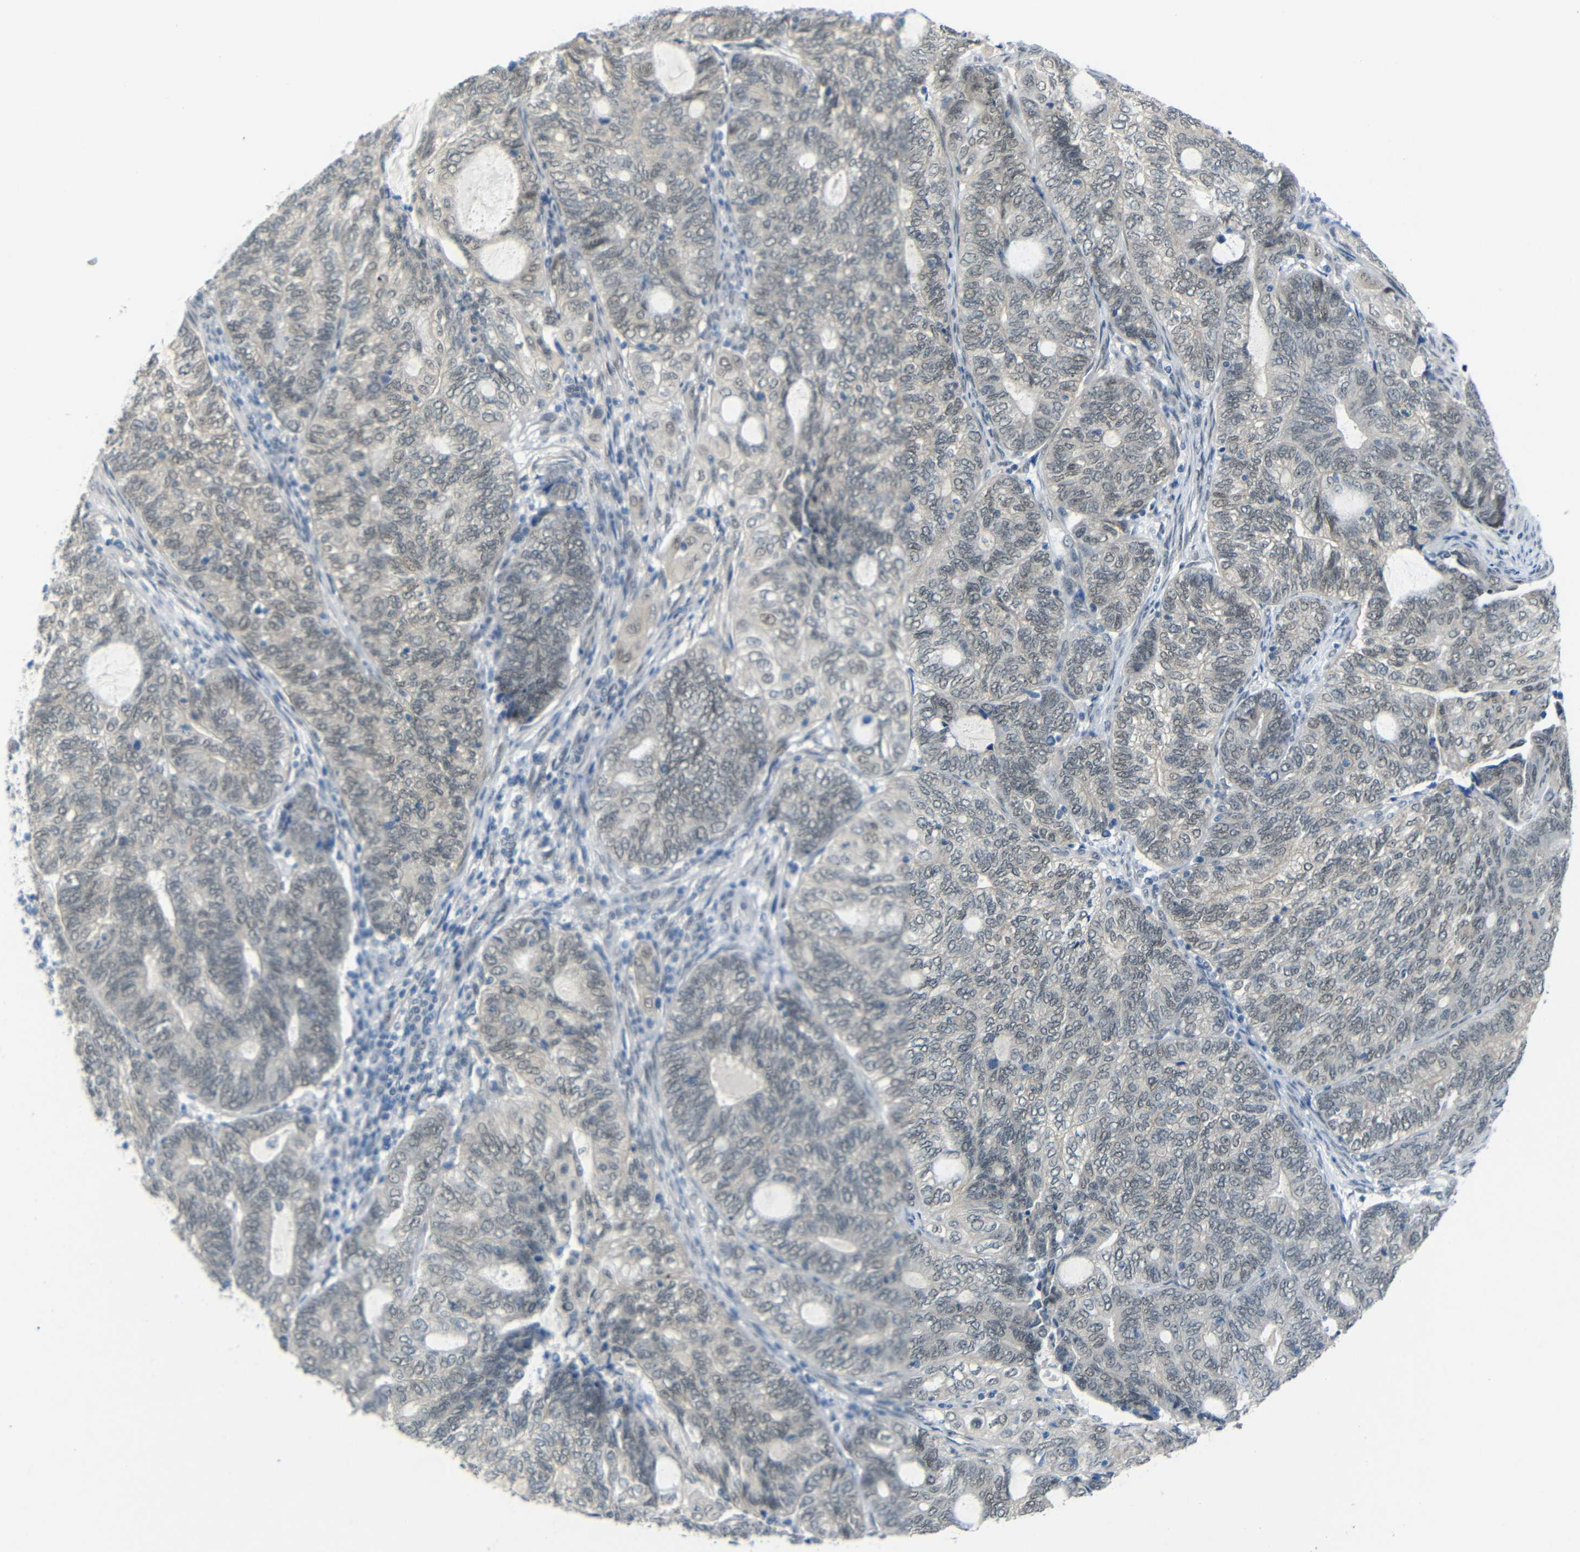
{"staining": {"intensity": "negative", "quantity": "none", "location": "none"}, "tissue": "endometrial cancer", "cell_type": "Tumor cells", "image_type": "cancer", "snomed": [{"axis": "morphology", "description": "Adenocarcinoma, NOS"}, {"axis": "topography", "description": "Uterus"}, {"axis": "topography", "description": "Endometrium"}], "caption": "Immunohistochemical staining of adenocarcinoma (endometrial) displays no significant staining in tumor cells.", "gene": "GPR158", "patient": {"sex": "female", "age": 70}}